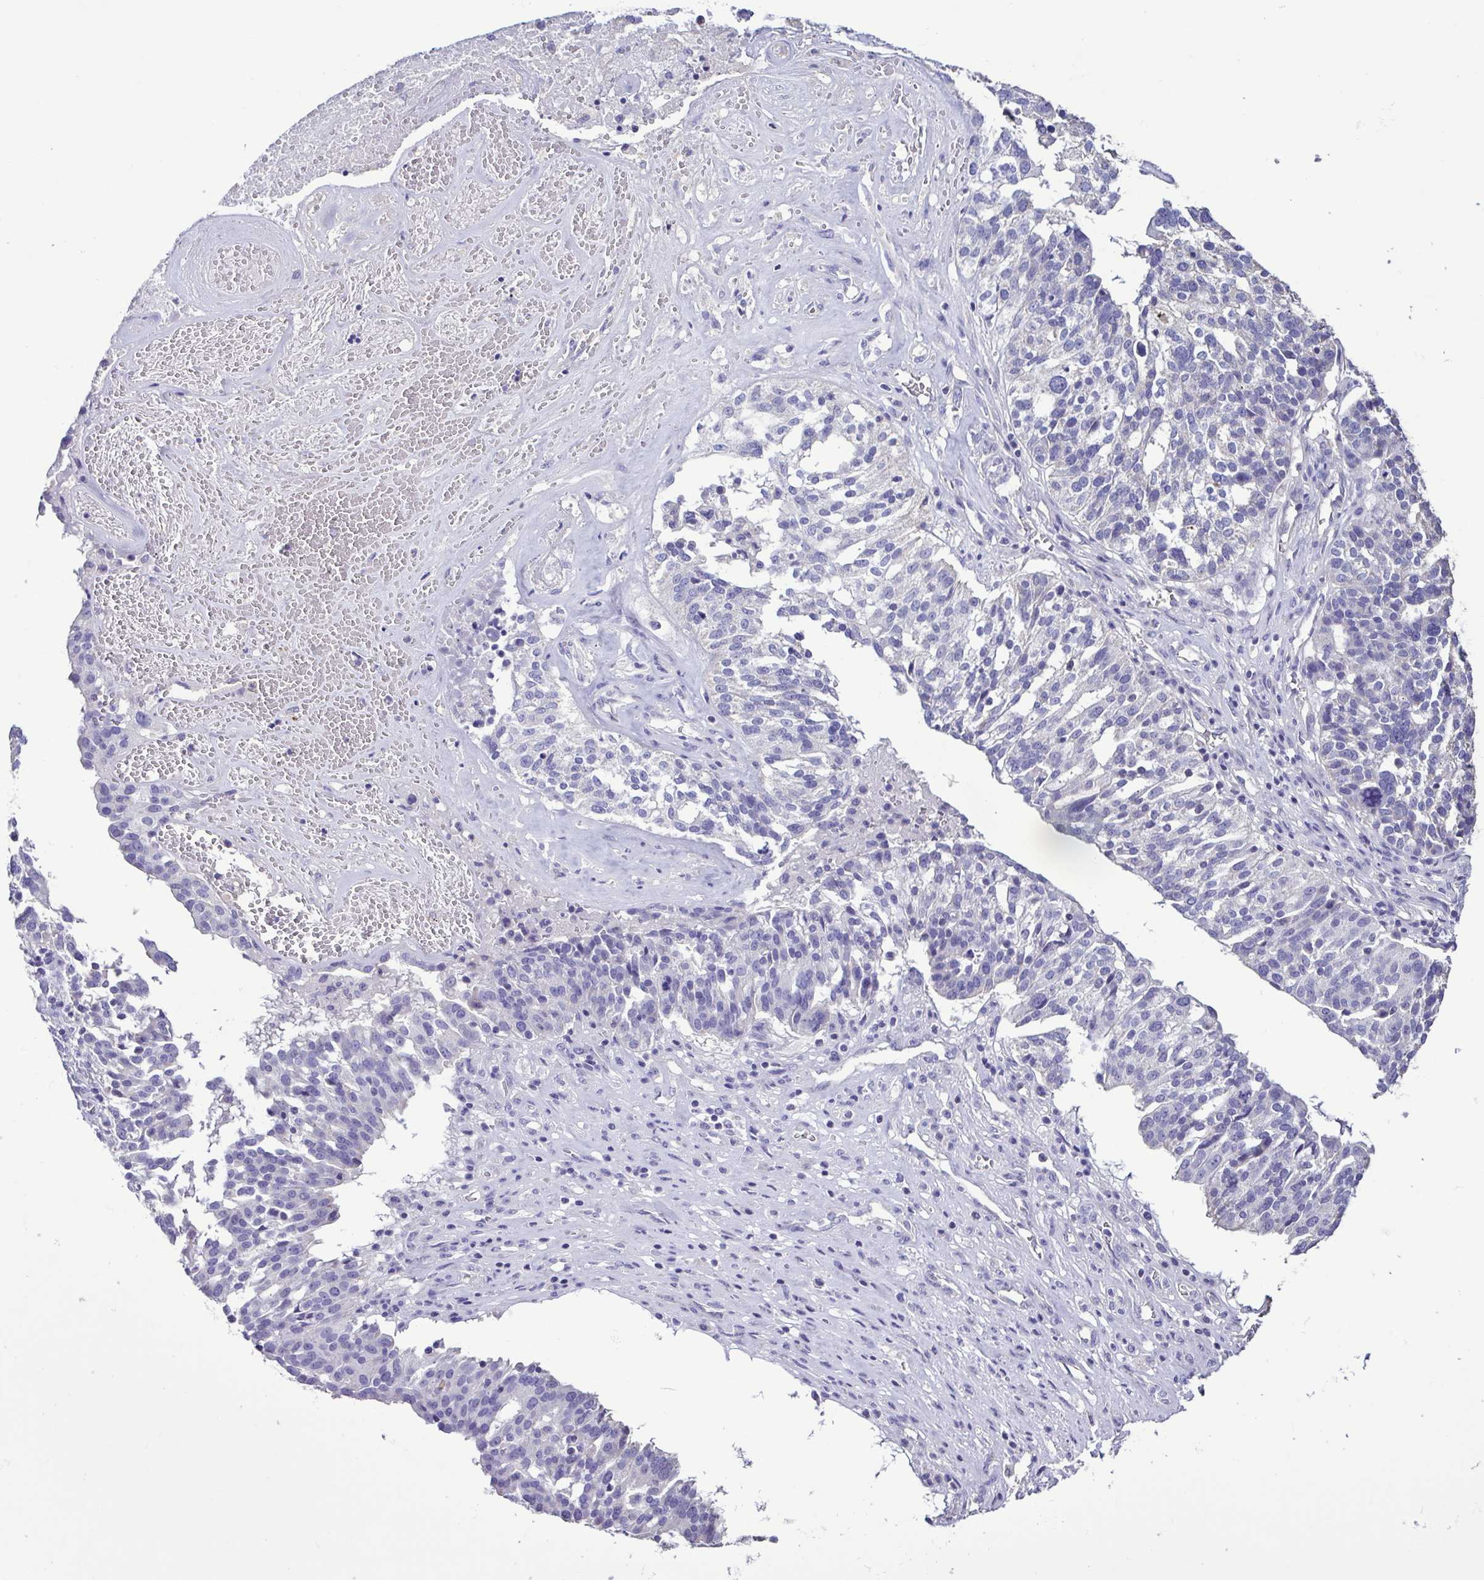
{"staining": {"intensity": "negative", "quantity": "none", "location": "none"}, "tissue": "ovarian cancer", "cell_type": "Tumor cells", "image_type": "cancer", "snomed": [{"axis": "morphology", "description": "Cystadenocarcinoma, serous, NOS"}, {"axis": "topography", "description": "Ovary"}], "caption": "Immunohistochemical staining of ovarian cancer exhibits no significant staining in tumor cells.", "gene": "PLA2G4E", "patient": {"sex": "female", "age": 59}}